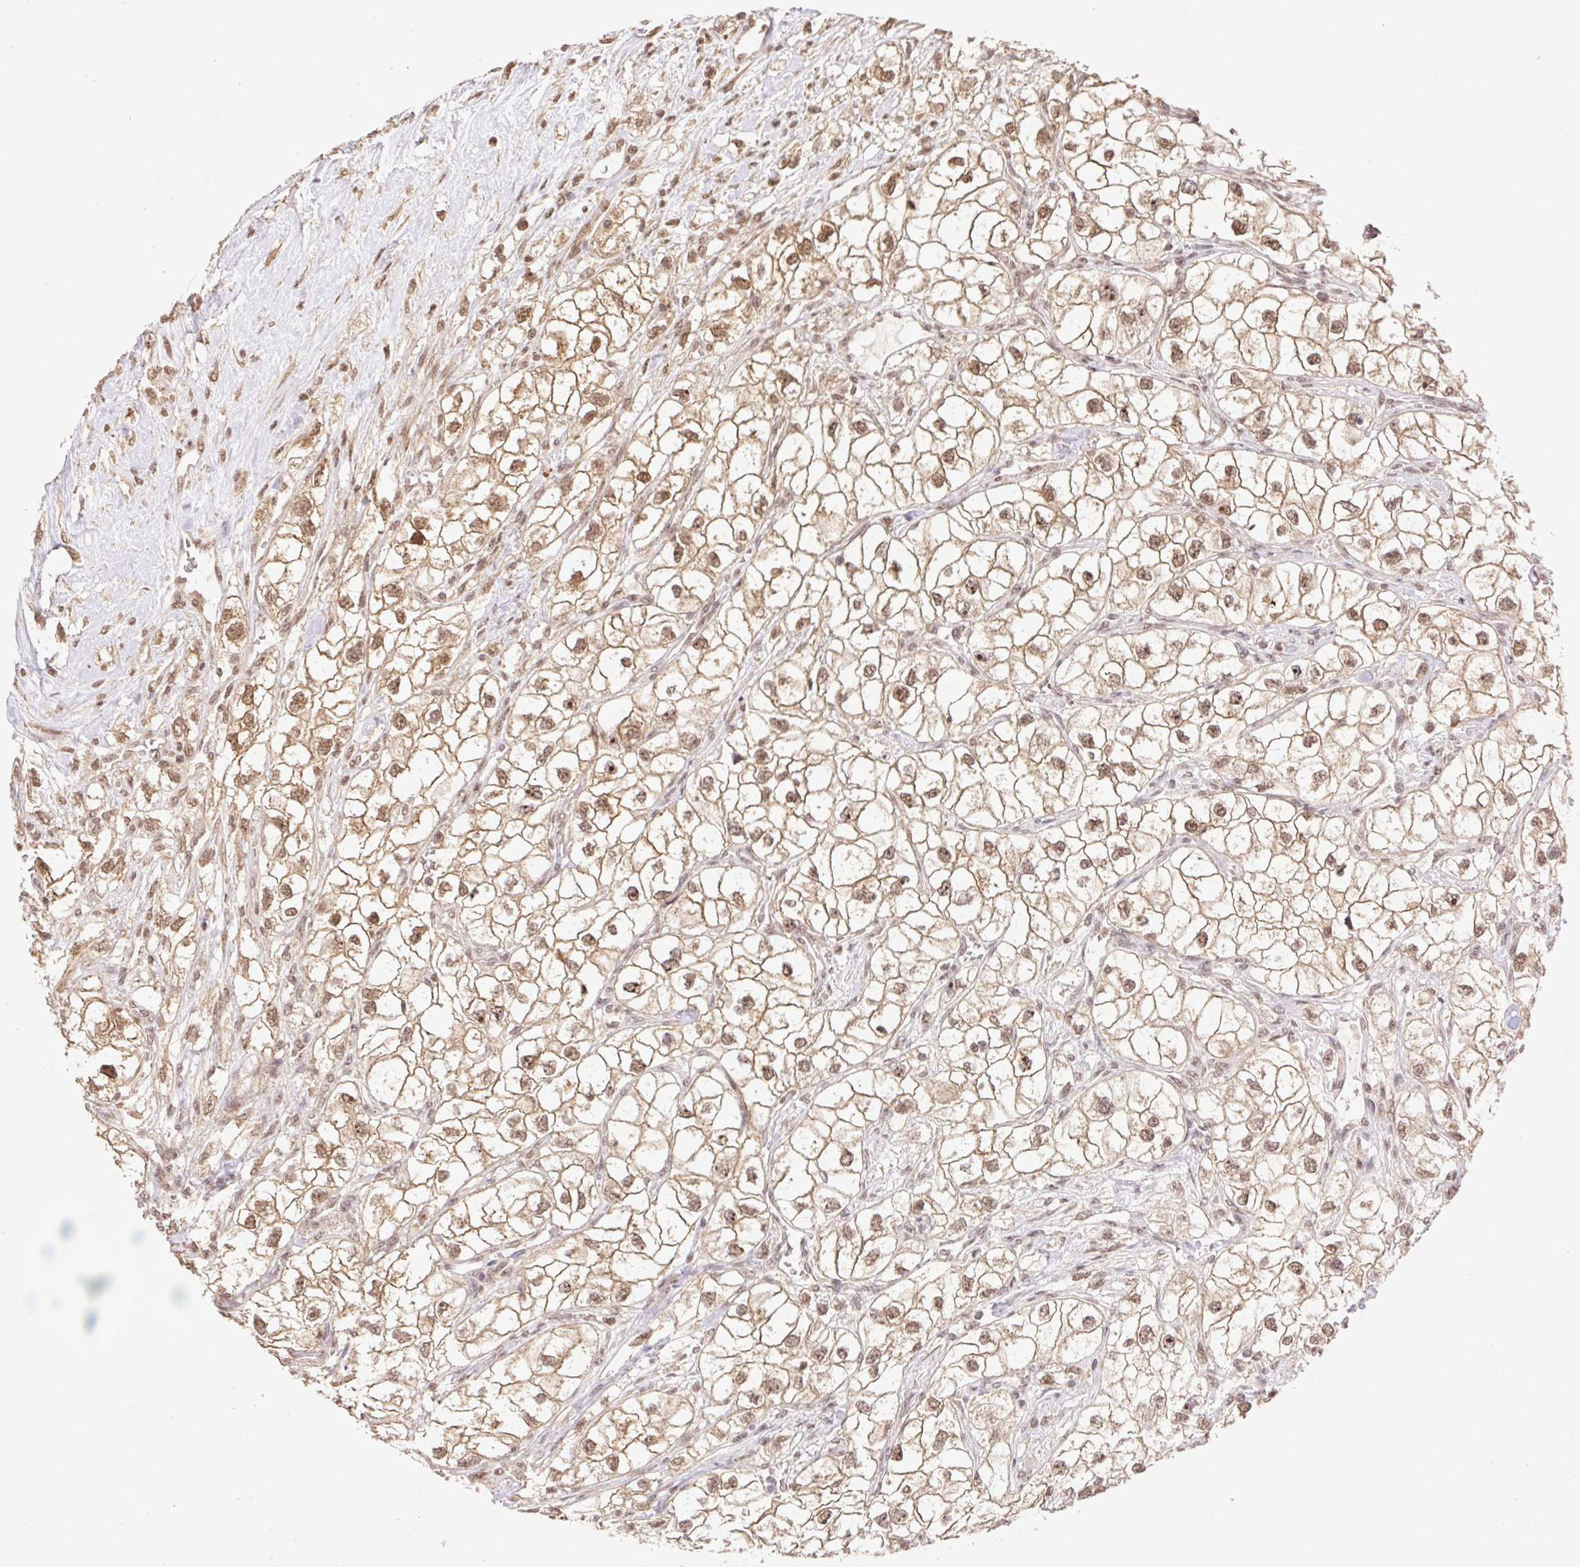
{"staining": {"intensity": "moderate", "quantity": ">75%", "location": "cytoplasmic/membranous,nuclear"}, "tissue": "renal cancer", "cell_type": "Tumor cells", "image_type": "cancer", "snomed": [{"axis": "morphology", "description": "Adenocarcinoma, NOS"}, {"axis": "topography", "description": "Kidney"}], "caption": "Moderate cytoplasmic/membranous and nuclear positivity for a protein is seen in about >75% of tumor cells of renal cancer (adenocarcinoma) using immunohistochemistry.", "gene": "VPS25", "patient": {"sex": "male", "age": 59}}